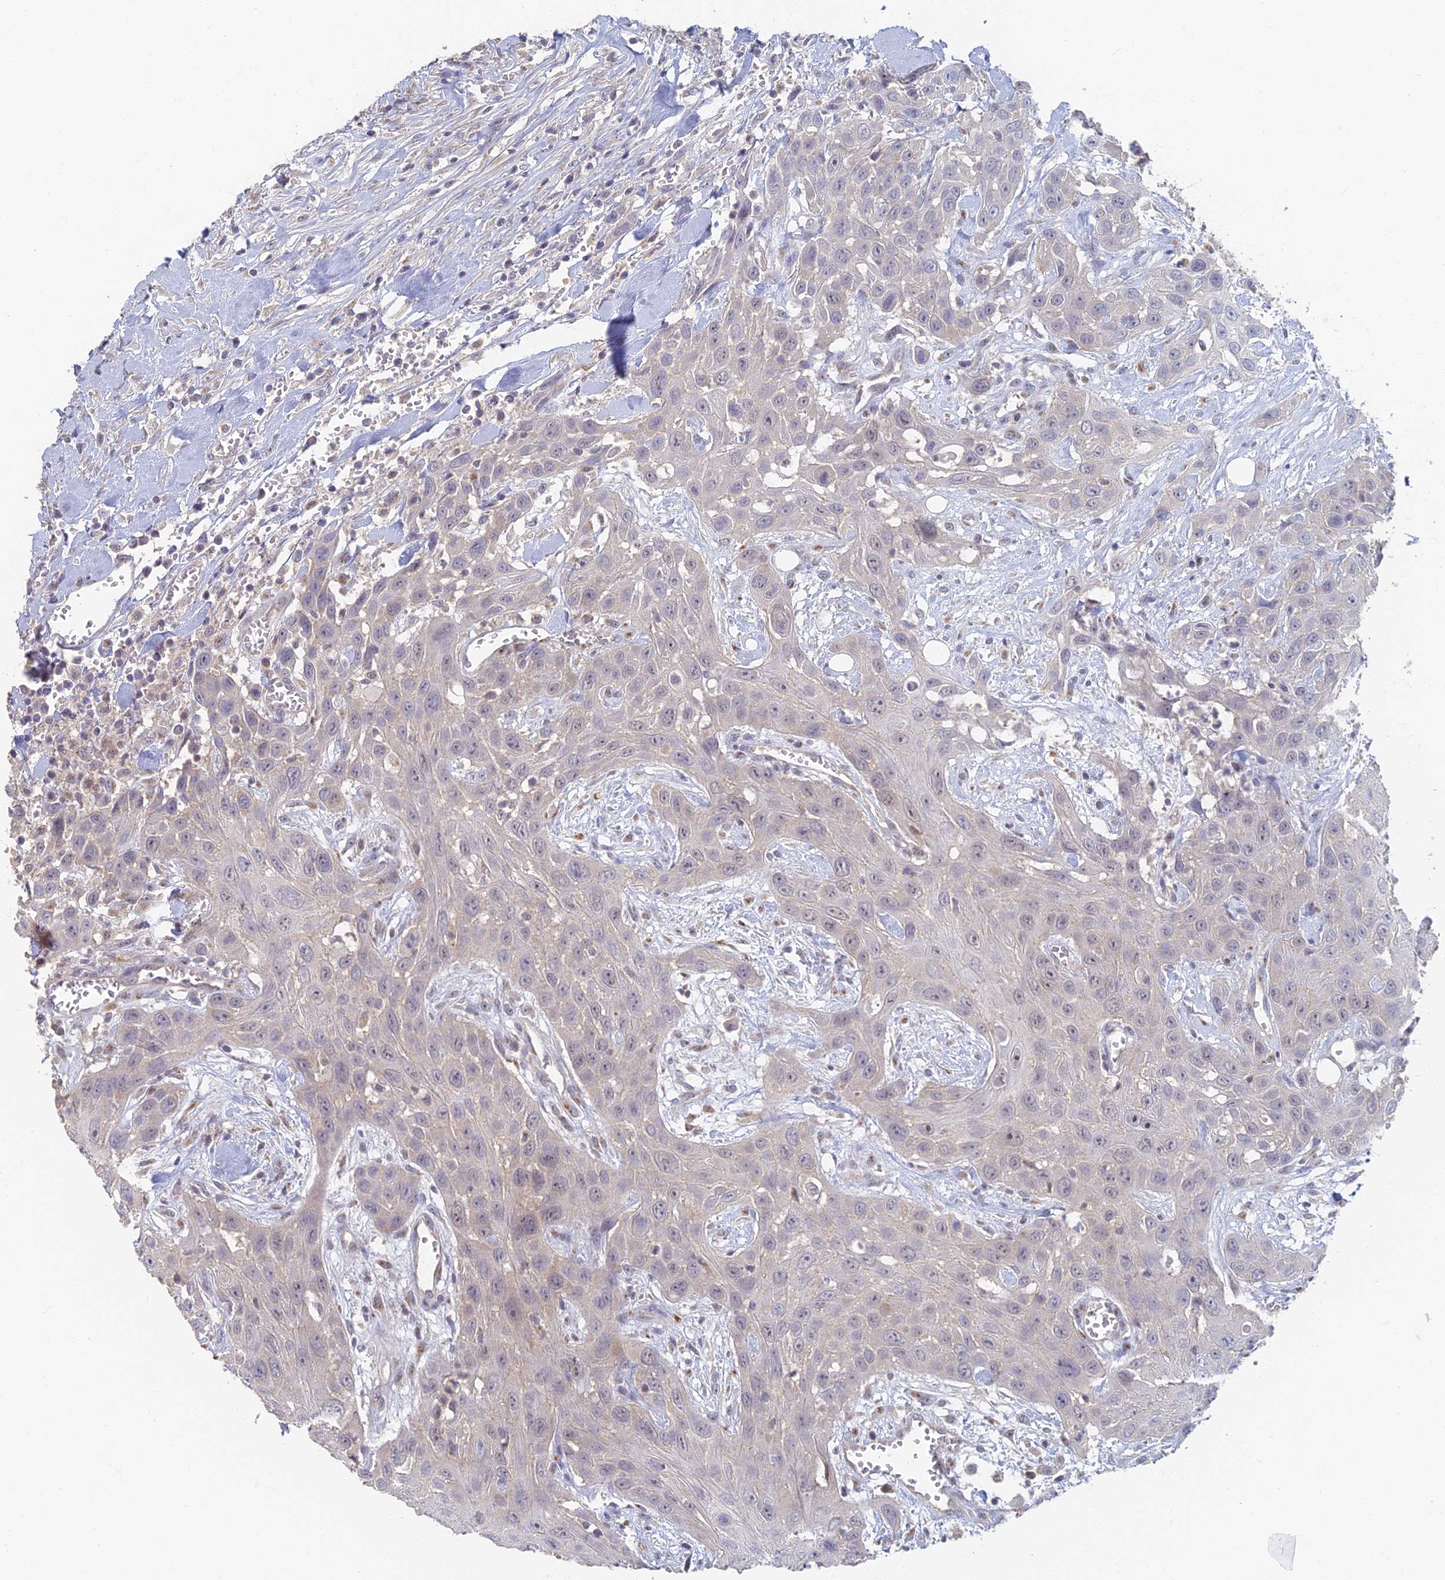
{"staining": {"intensity": "negative", "quantity": "none", "location": "none"}, "tissue": "head and neck cancer", "cell_type": "Tumor cells", "image_type": "cancer", "snomed": [{"axis": "morphology", "description": "Squamous cell carcinoma, NOS"}, {"axis": "topography", "description": "Head-Neck"}], "caption": "A micrograph of head and neck squamous cell carcinoma stained for a protein shows no brown staining in tumor cells.", "gene": "GPATCH1", "patient": {"sex": "male", "age": 81}}